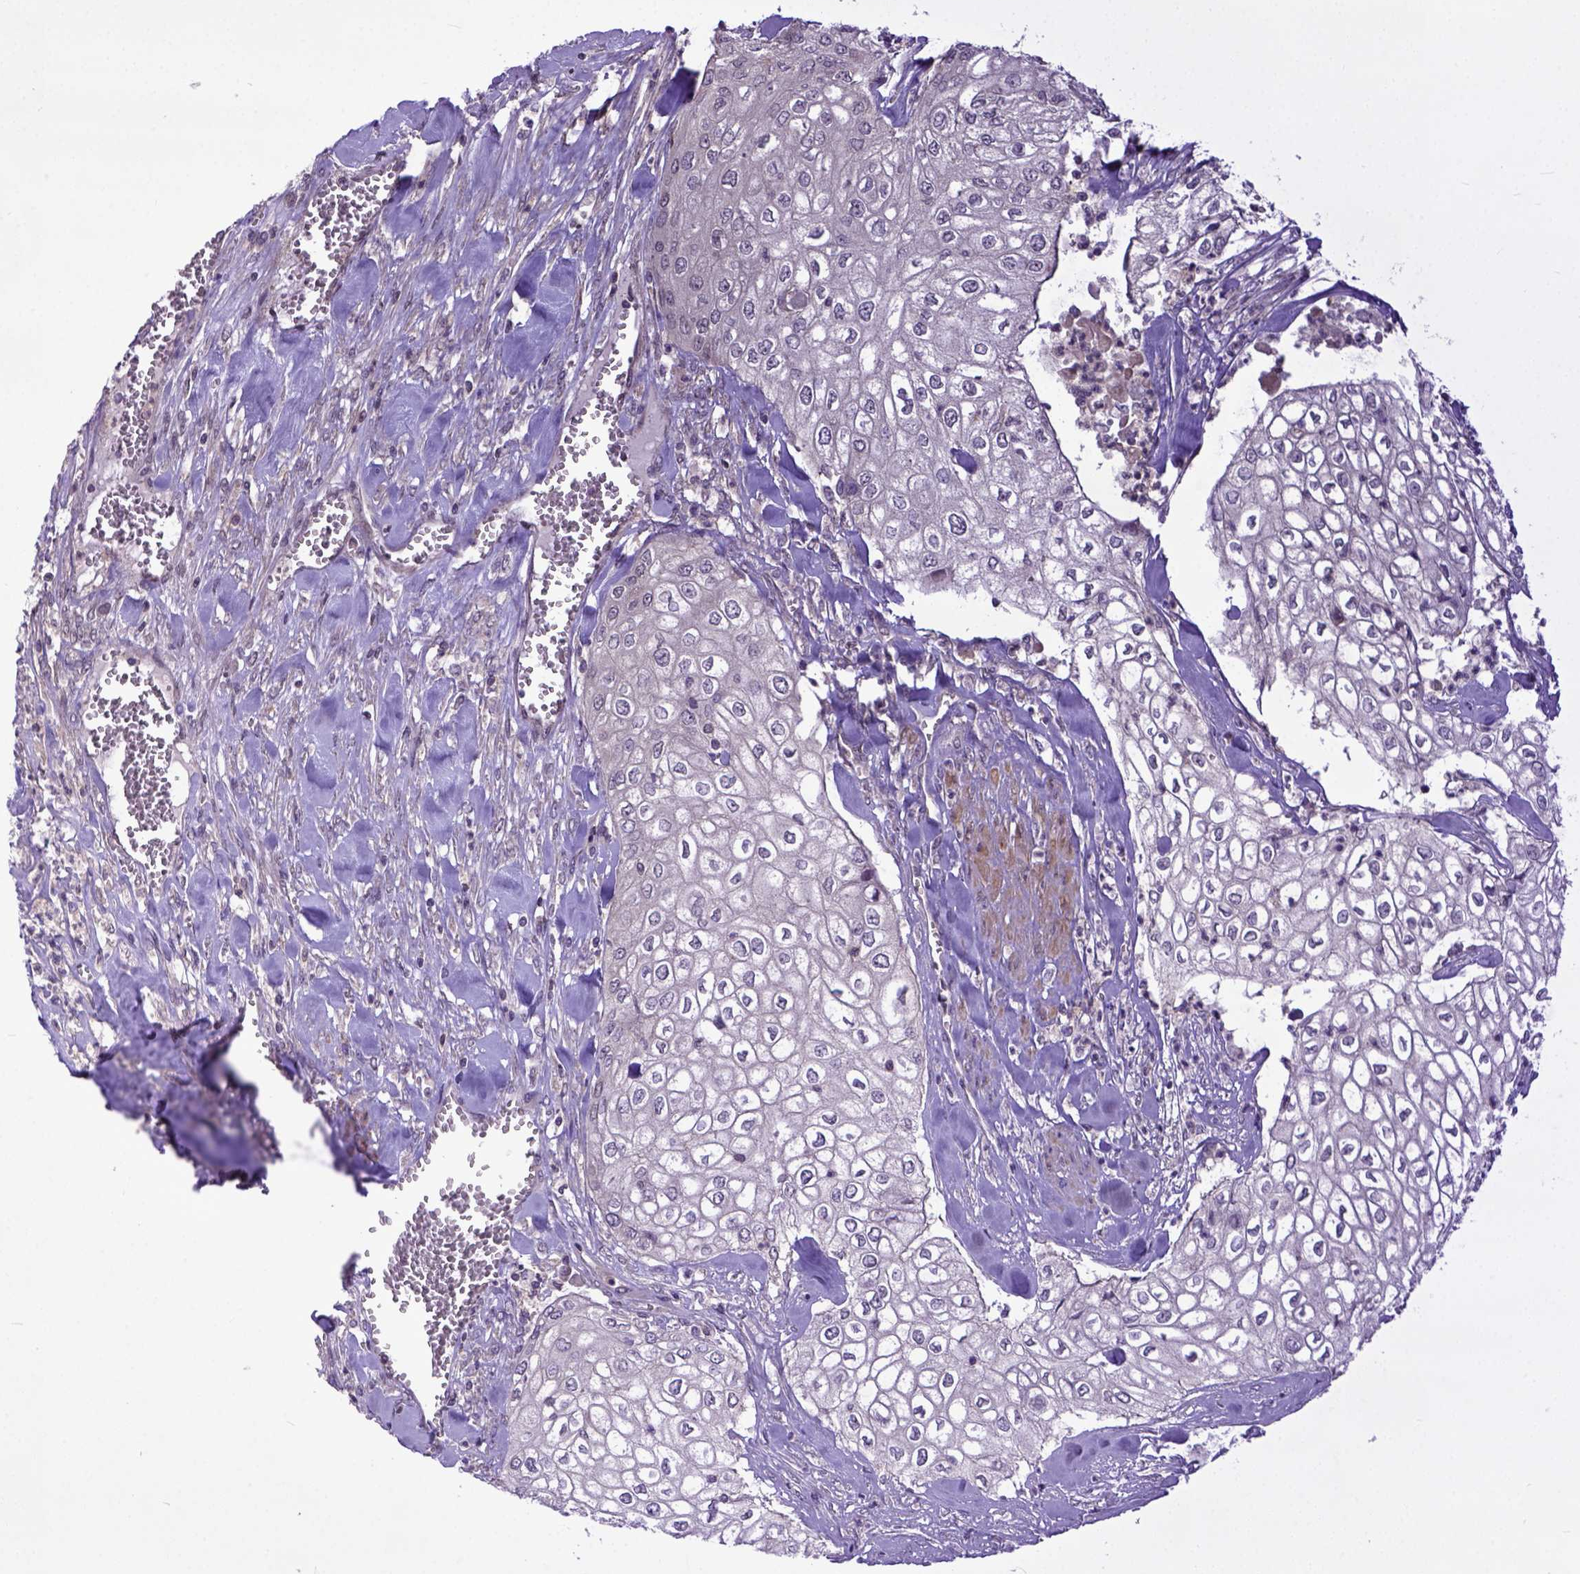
{"staining": {"intensity": "negative", "quantity": "none", "location": "none"}, "tissue": "urothelial cancer", "cell_type": "Tumor cells", "image_type": "cancer", "snomed": [{"axis": "morphology", "description": "Urothelial carcinoma, High grade"}, {"axis": "topography", "description": "Urinary bladder"}], "caption": "Photomicrograph shows no protein staining in tumor cells of urothelial cancer tissue. (Stains: DAB IHC with hematoxylin counter stain, Microscopy: brightfield microscopy at high magnification).", "gene": "CPNE1", "patient": {"sex": "male", "age": 62}}